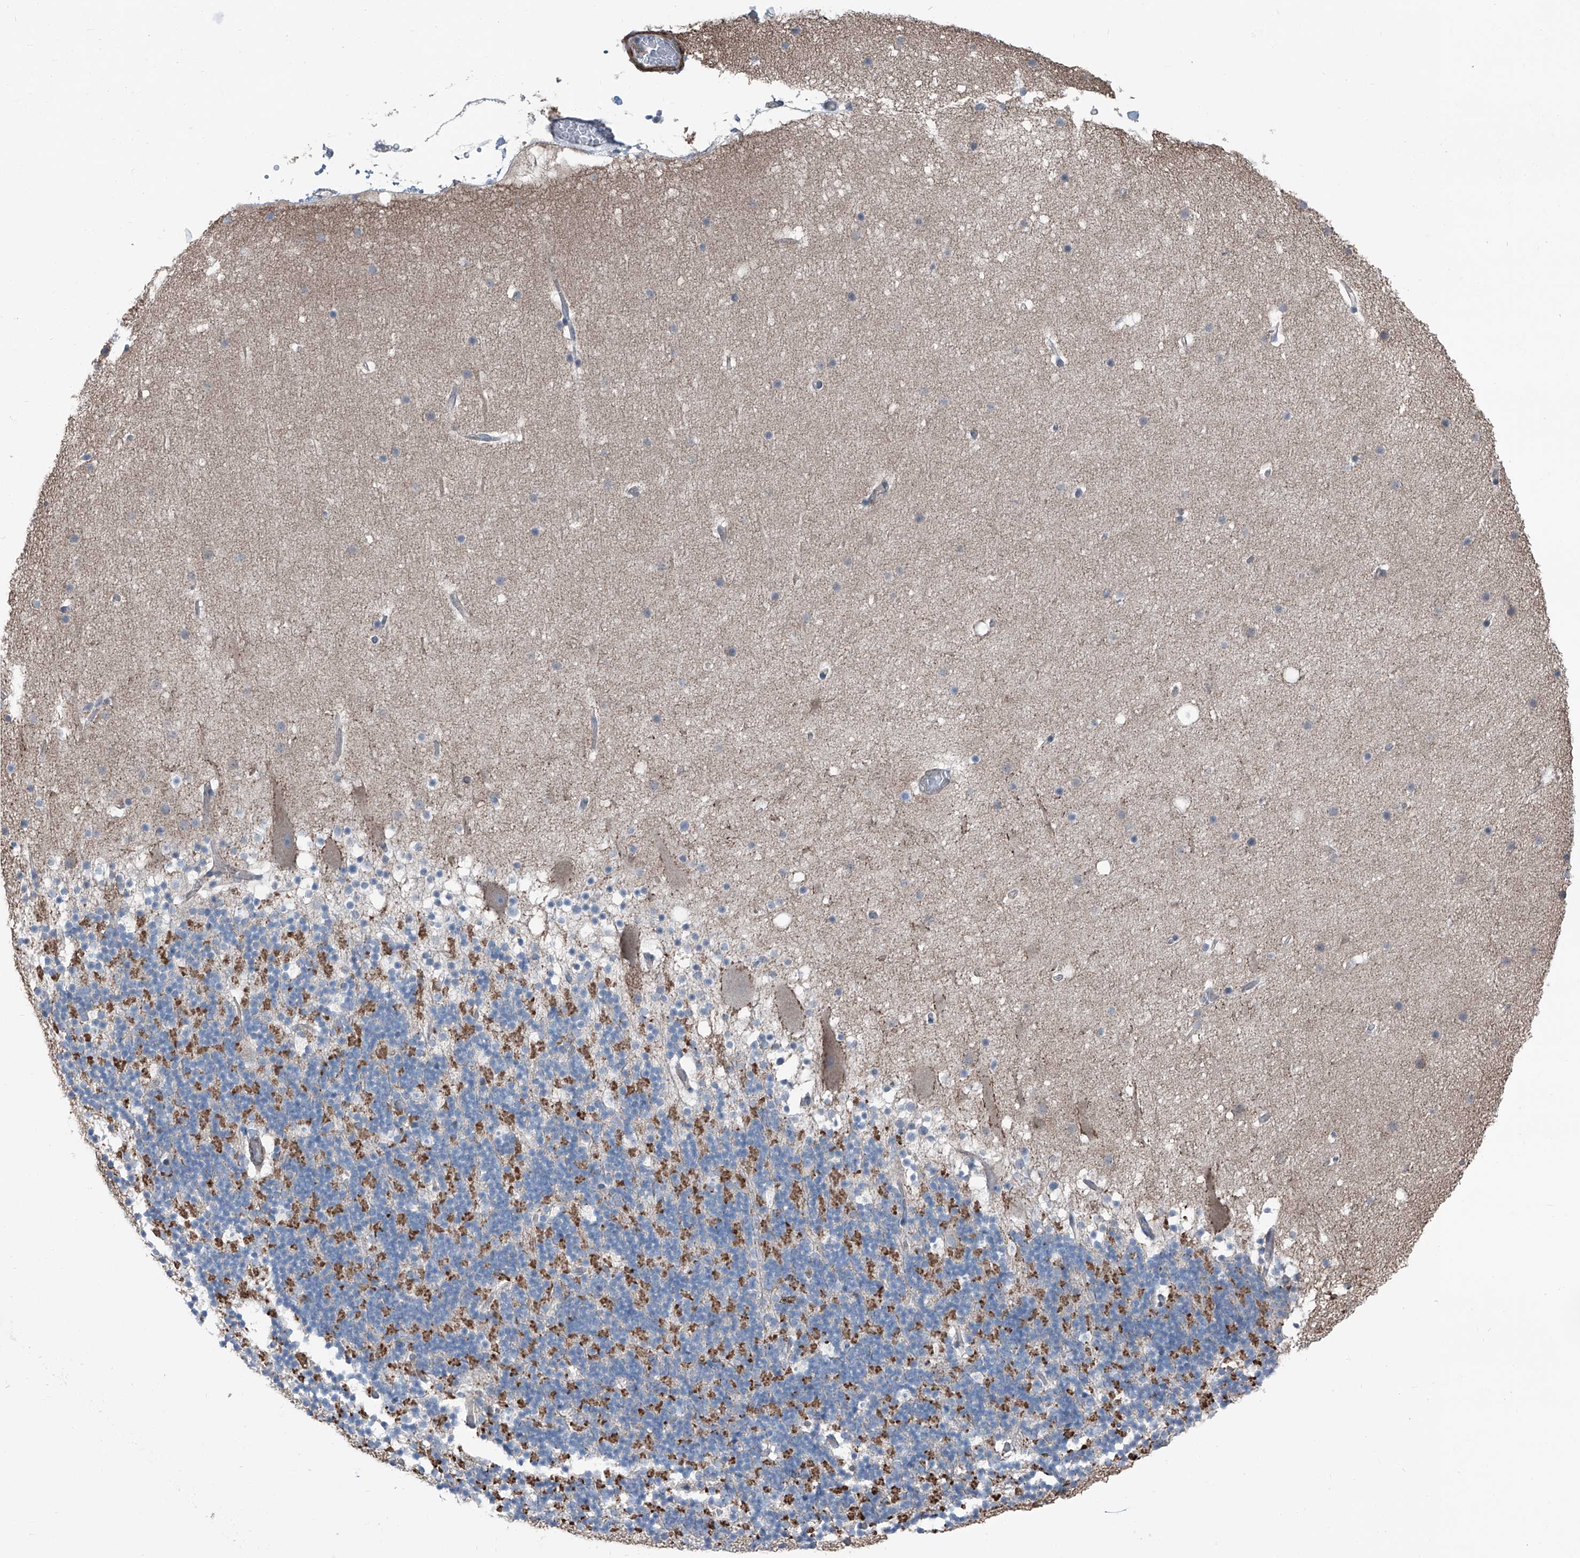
{"staining": {"intensity": "moderate", "quantity": "25%-75%", "location": "cytoplasmic/membranous"}, "tissue": "cerebellum", "cell_type": "Cells in granular layer", "image_type": "normal", "snomed": [{"axis": "morphology", "description": "Normal tissue, NOS"}, {"axis": "topography", "description": "Cerebellum"}], "caption": "This image displays immunohistochemistry staining of benign cerebellum, with medium moderate cytoplasmic/membranous expression in approximately 25%-75% of cells in granular layer.", "gene": "HSPB11", "patient": {"sex": "male", "age": 57}}